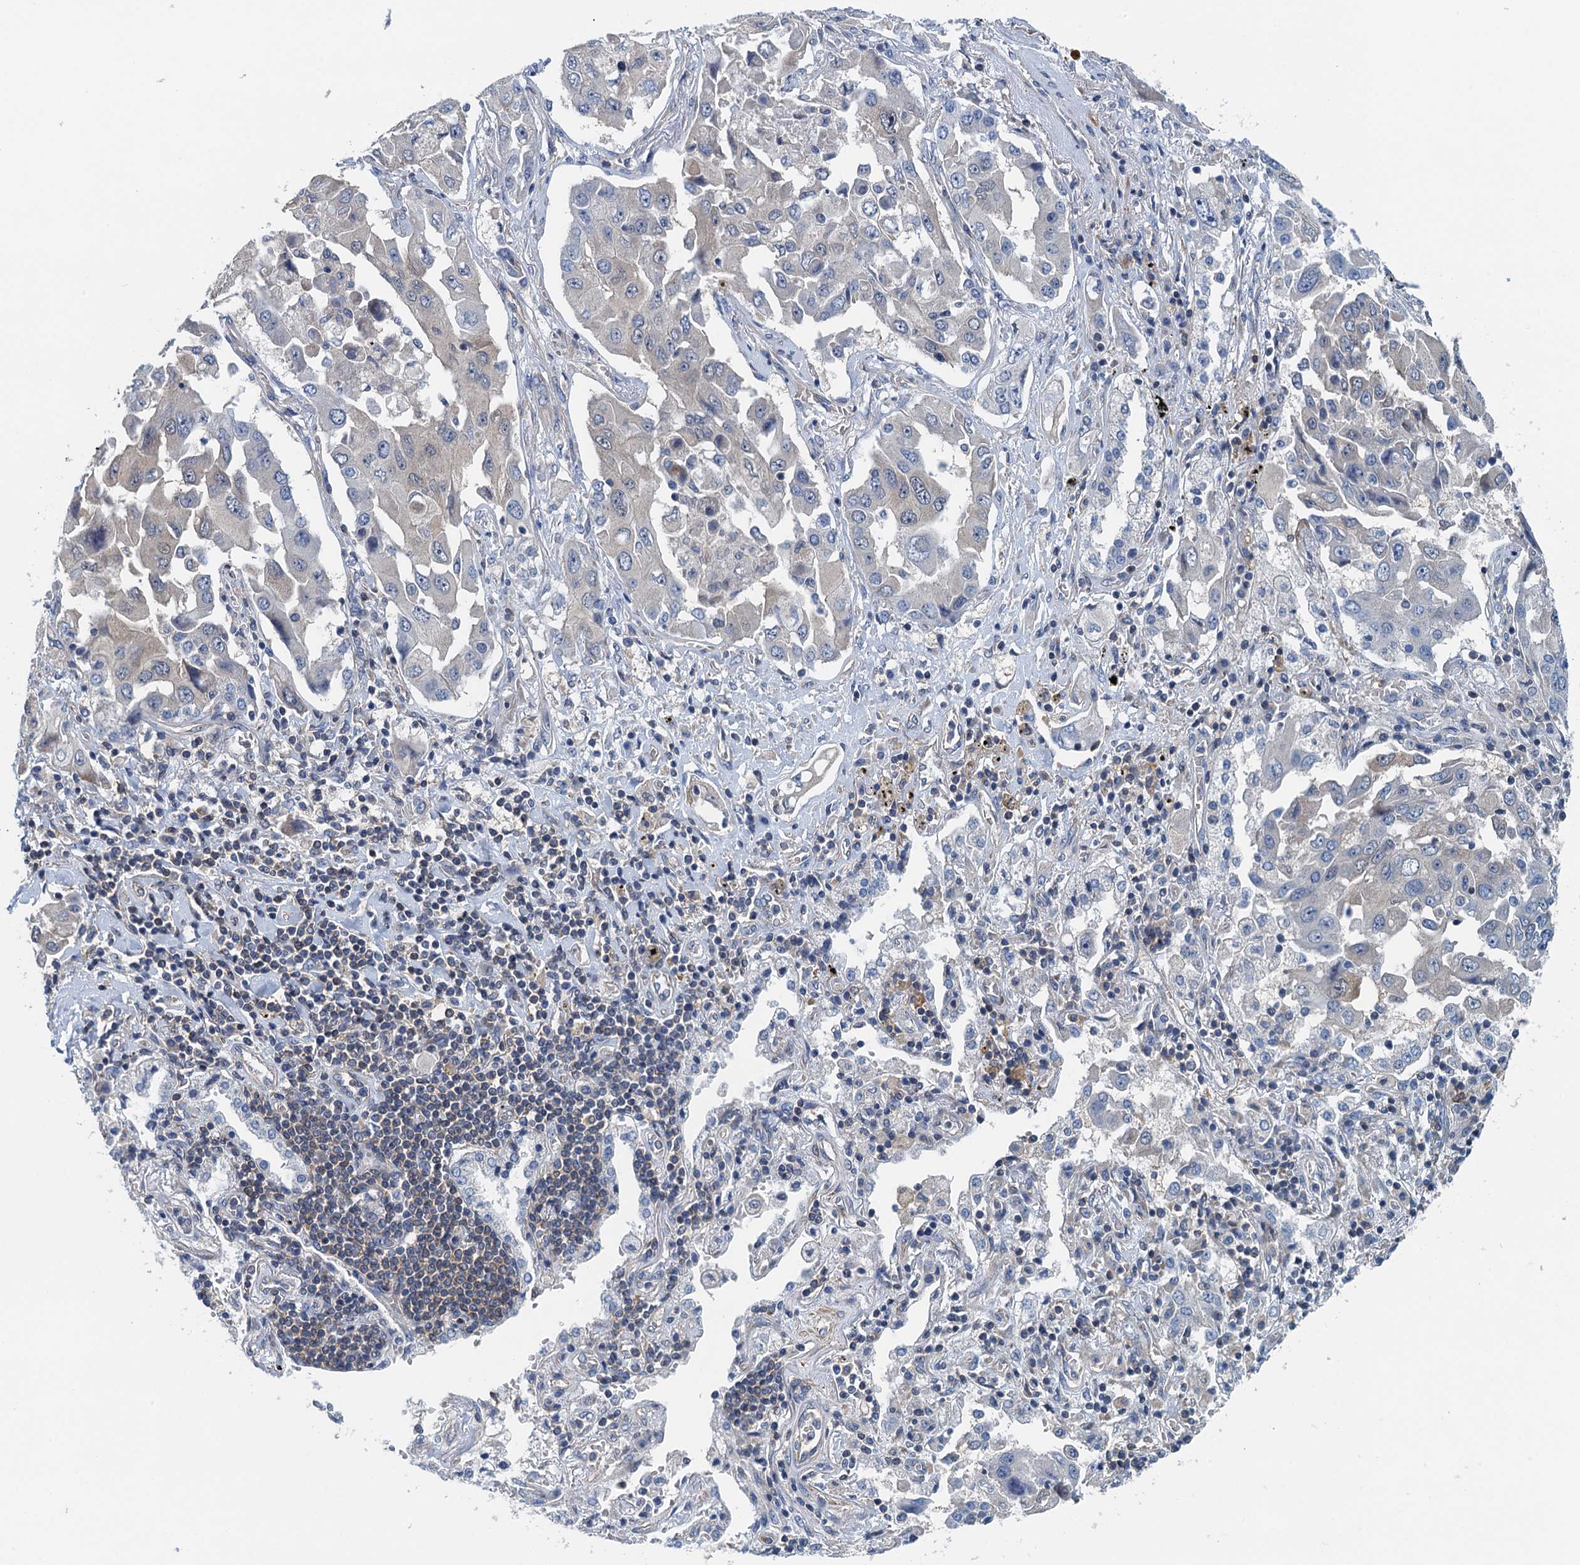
{"staining": {"intensity": "negative", "quantity": "none", "location": "none"}, "tissue": "lung cancer", "cell_type": "Tumor cells", "image_type": "cancer", "snomed": [{"axis": "morphology", "description": "Adenocarcinoma, NOS"}, {"axis": "topography", "description": "Lung"}], "caption": "A histopathology image of adenocarcinoma (lung) stained for a protein demonstrates no brown staining in tumor cells. The staining is performed using DAB brown chromogen with nuclei counter-stained in using hematoxylin.", "gene": "PPP1R14D", "patient": {"sex": "female", "age": 65}}